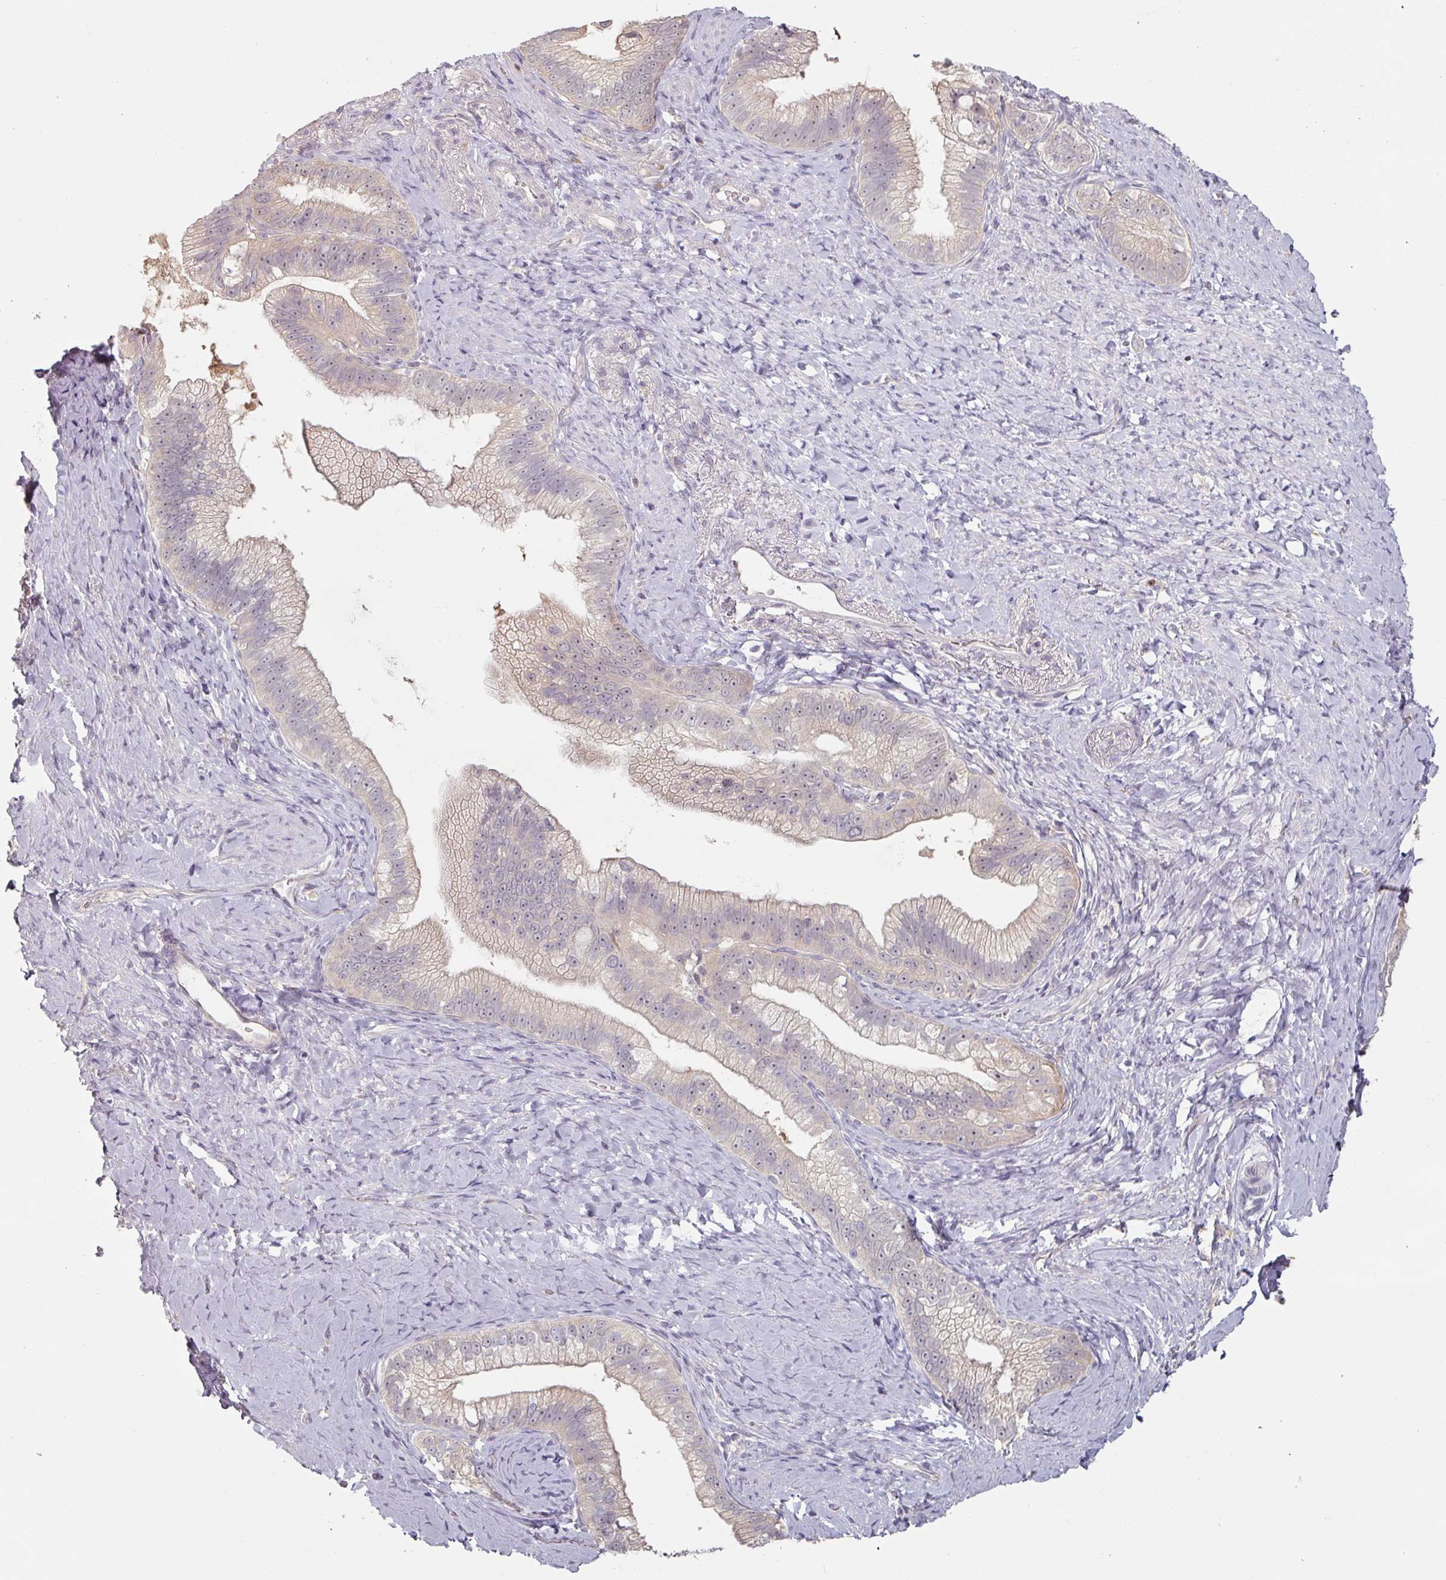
{"staining": {"intensity": "weak", "quantity": "25%-75%", "location": "cytoplasmic/membranous"}, "tissue": "pancreatic cancer", "cell_type": "Tumor cells", "image_type": "cancer", "snomed": [{"axis": "morphology", "description": "Adenocarcinoma, NOS"}, {"axis": "topography", "description": "Pancreas"}], "caption": "Tumor cells exhibit weak cytoplasmic/membranous staining in about 25%-75% of cells in adenocarcinoma (pancreatic).", "gene": "ZBTB6", "patient": {"sex": "male", "age": 70}}